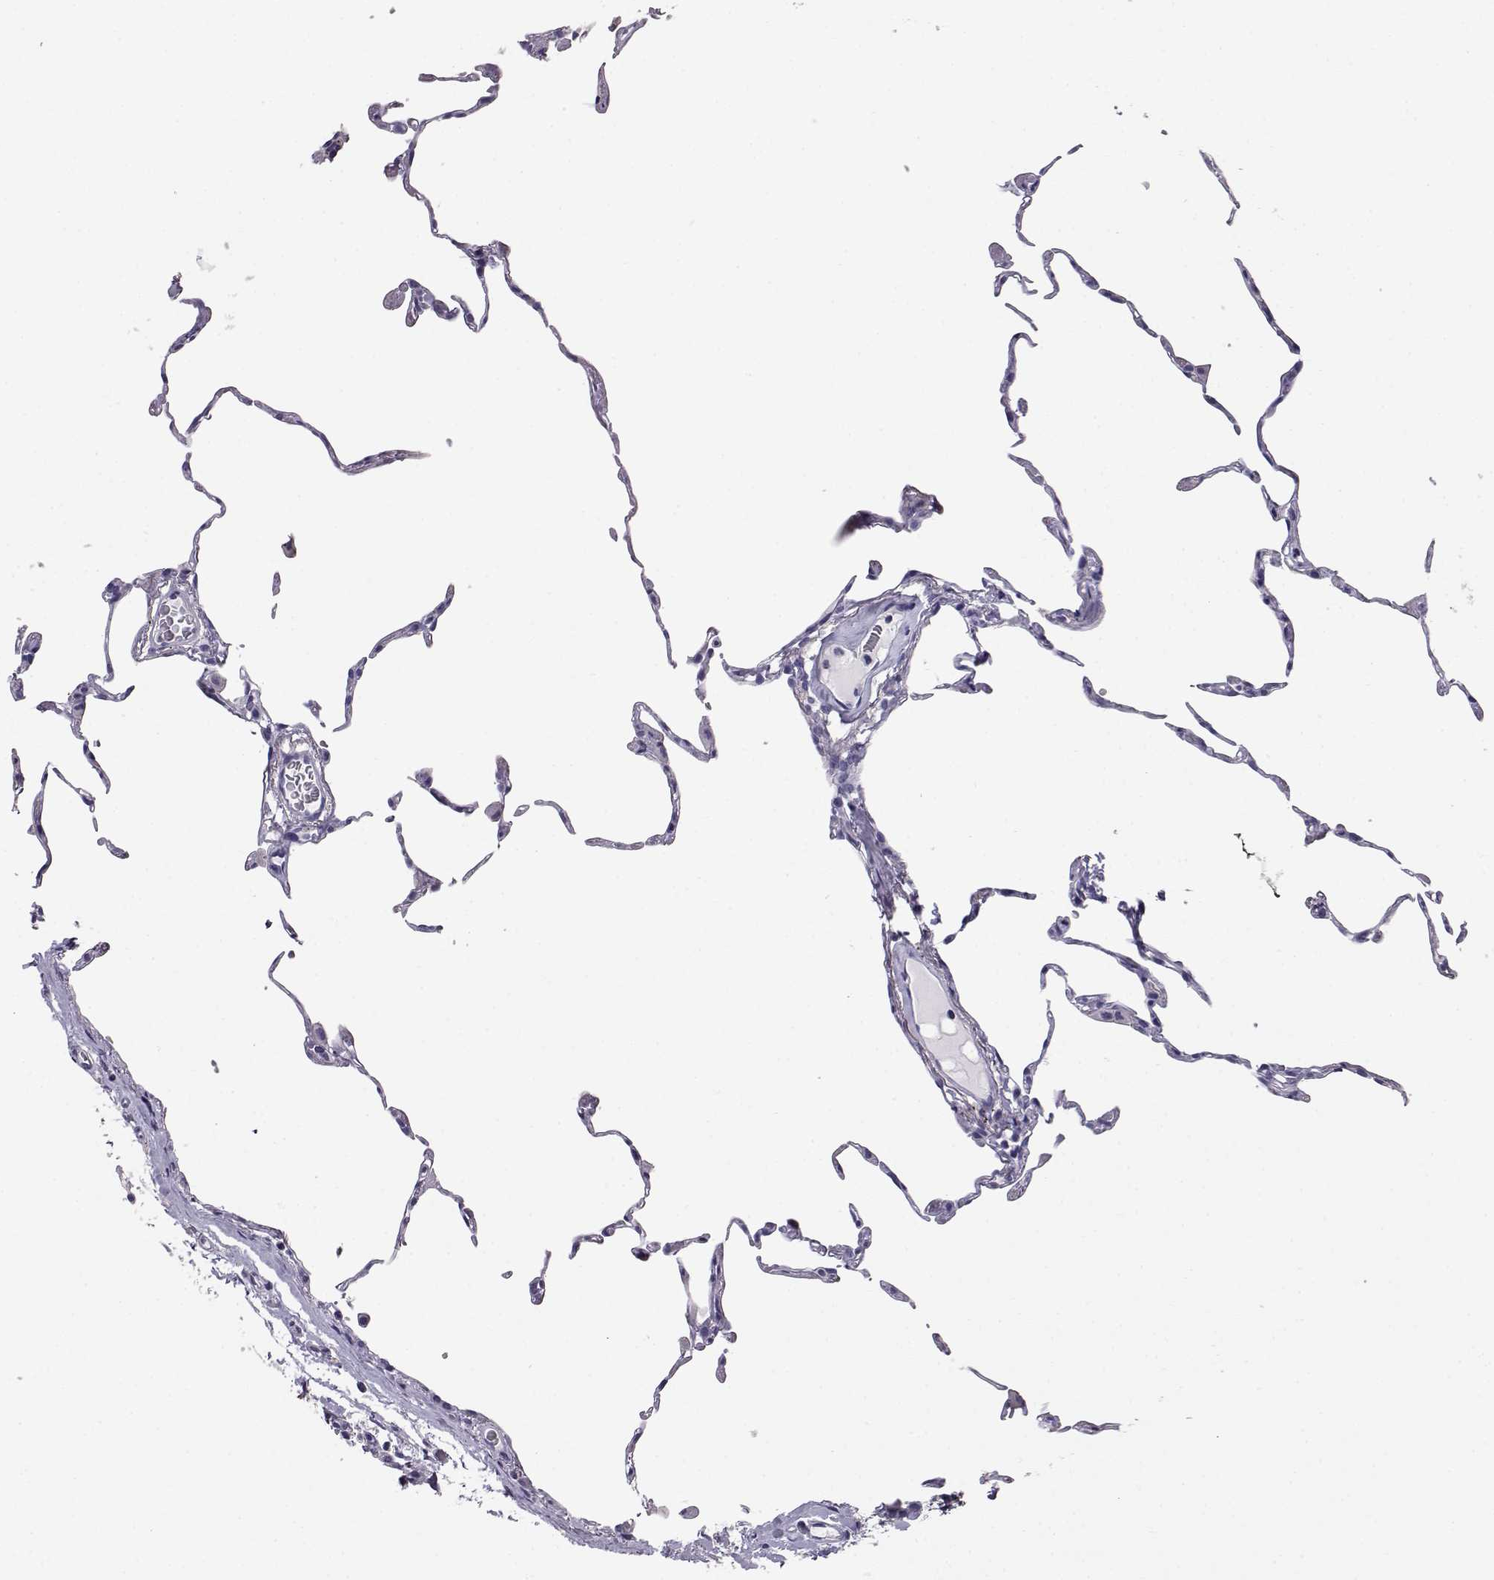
{"staining": {"intensity": "negative", "quantity": "none", "location": "none"}, "tissue": "lung", "cell_type": "Alveolar cells", "image_type": "normal", "snomed": [{"axis": "morphology", "description": "Normal tissue, NOS"}, {"axis": "topography", "description": "Lung"}], "caption": "Immunohistochemistry (IHC) photomicrograph of normal lung: human lung stained with DAB exhibits no significant protein positivity in alveolar cells.", "gene": "AKR1B1", "patient": {"sex": "female", "age": 57}}